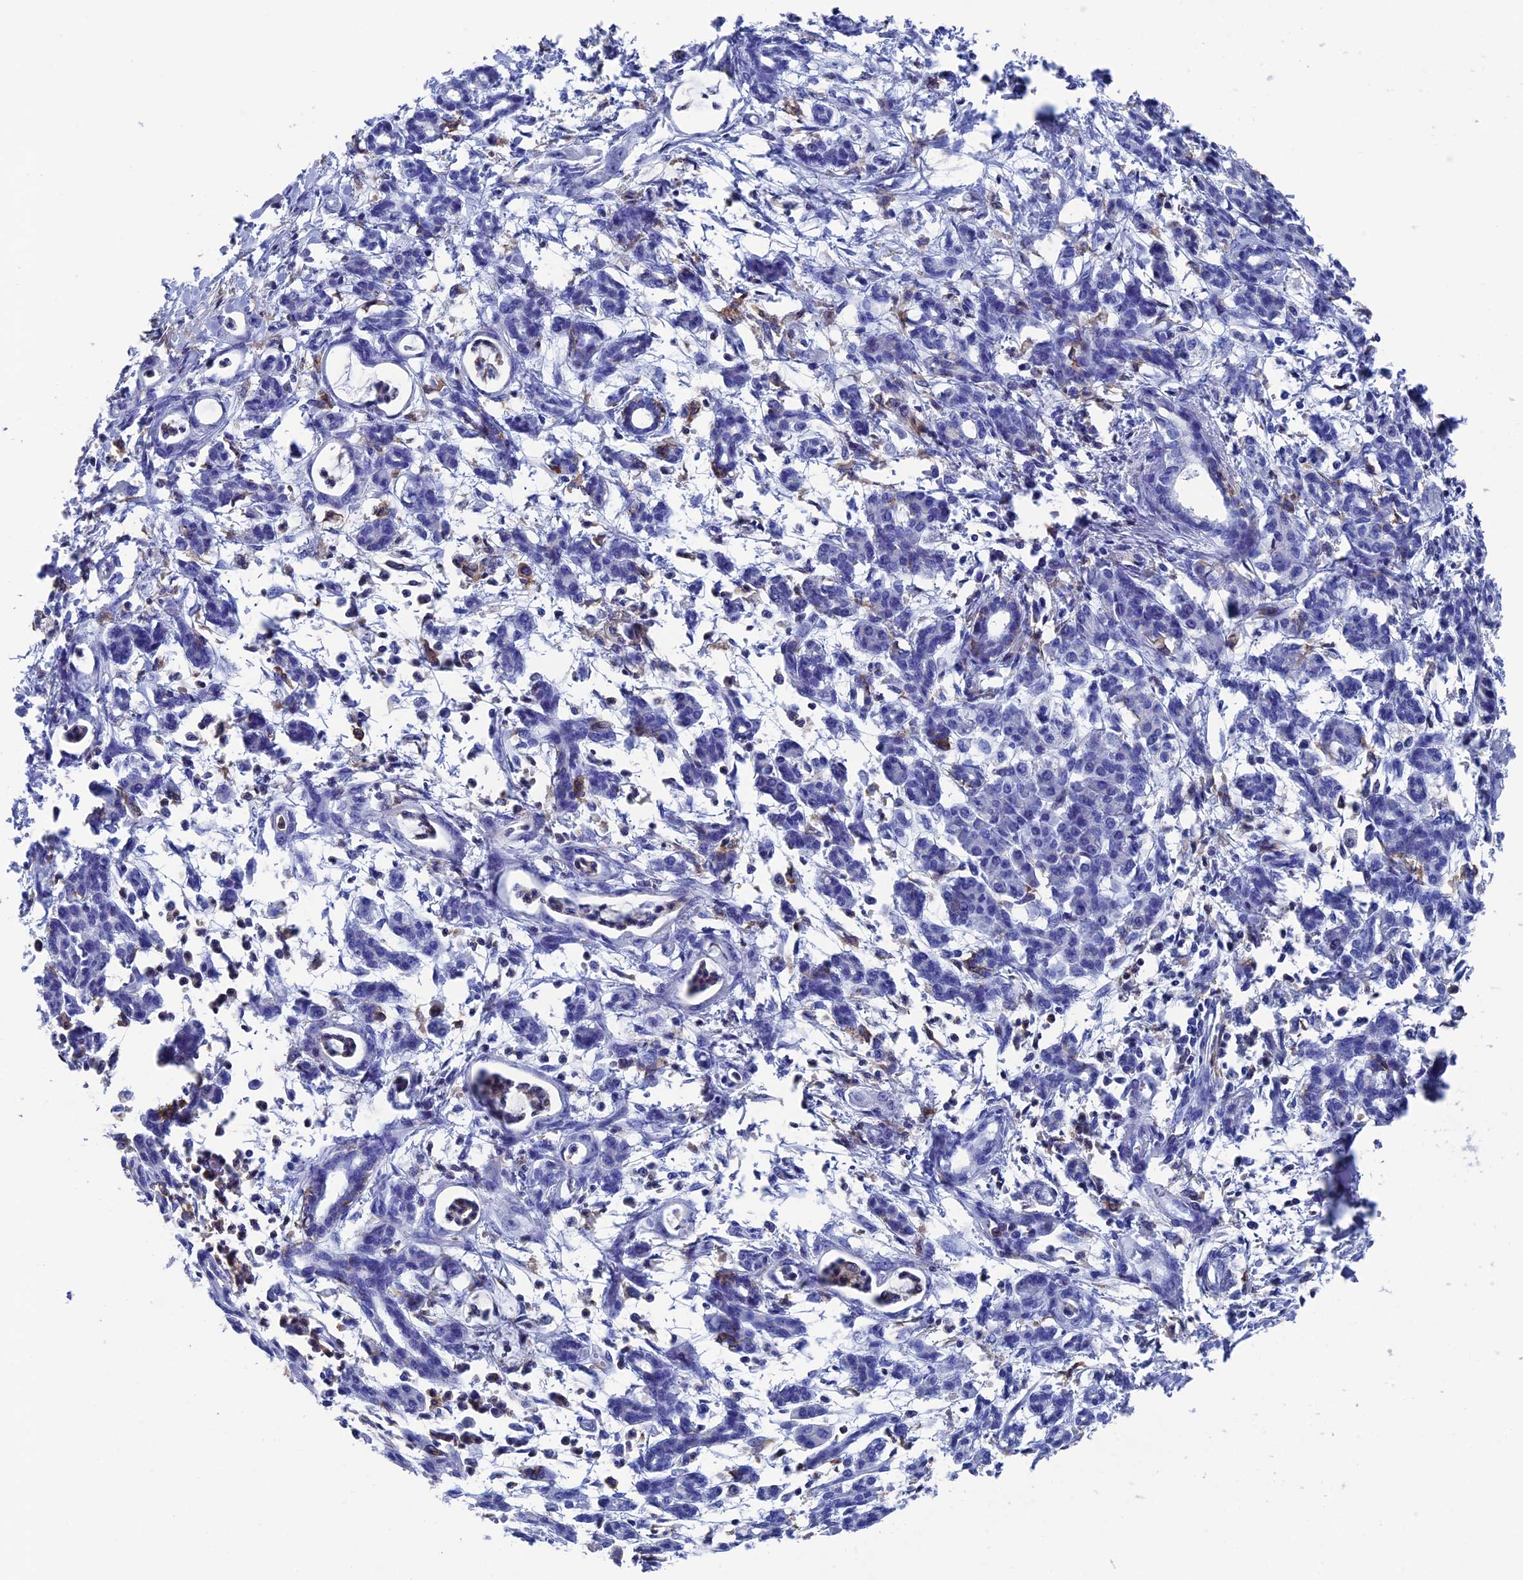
{"staining": {"intensity": "negative", "quantity": "none", "location": "none"}, "tissue": "pancreatic cancer", "cell_type": "Tumor cells", "image_type": "cancer", "snomed": [{"axis": "morphology", "description": "Adenocarcinoma, NOS"}, {"axis": "topography", "description": "Pancreas"}], "caption": "A micrograph of adenocarcinoma (pancreatic) stained for a protein reveals no brown staining in tumor cells. (DAB (3,3'-diaminobenzidine) immunohistochemistry visualized using brightfield microscopy, high magnification).", "gene": "TYROBP", "patient": {"sex": "female", "age": 55}}